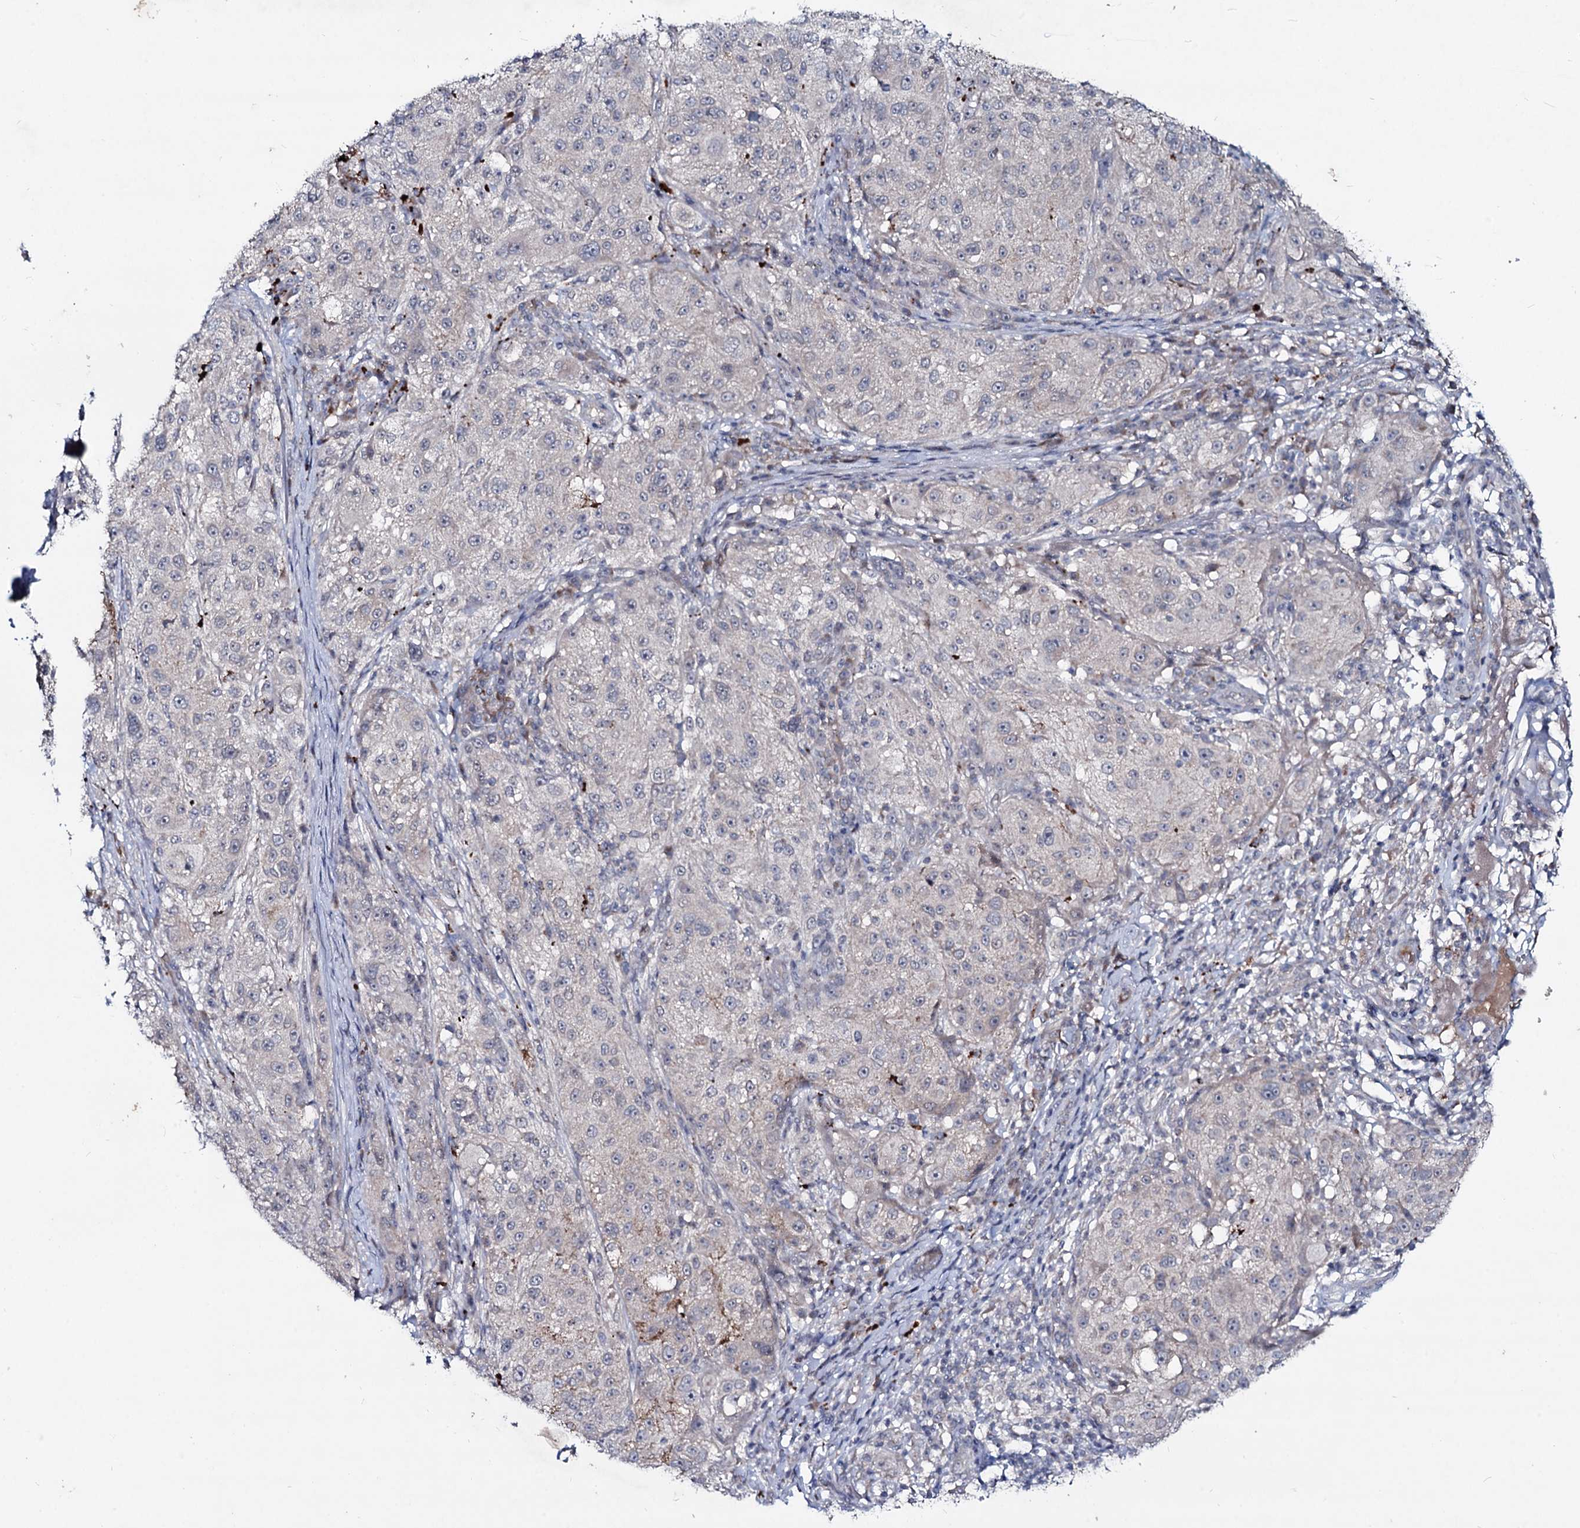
{"staining": {"intensity": "negative", "quantity": "none", "location": "none"}, "tissue": "melanoma", "cell_type": "Tumor cells", "image_type": "cancer", "snomed": [{"axis": "morphology", "description": "Necrosis, NOS"}, {"axis": "morphology", "description": "Malignant melanoma, NOS"}, {"axis": "topography", "description": "Skin"}], "caption": "This is an IHC photomicrograph of human malignant melanoma. There is no expression in tumor cells.", "gene": "RNF6", "patient": {"sex": "female", "age": 87}}